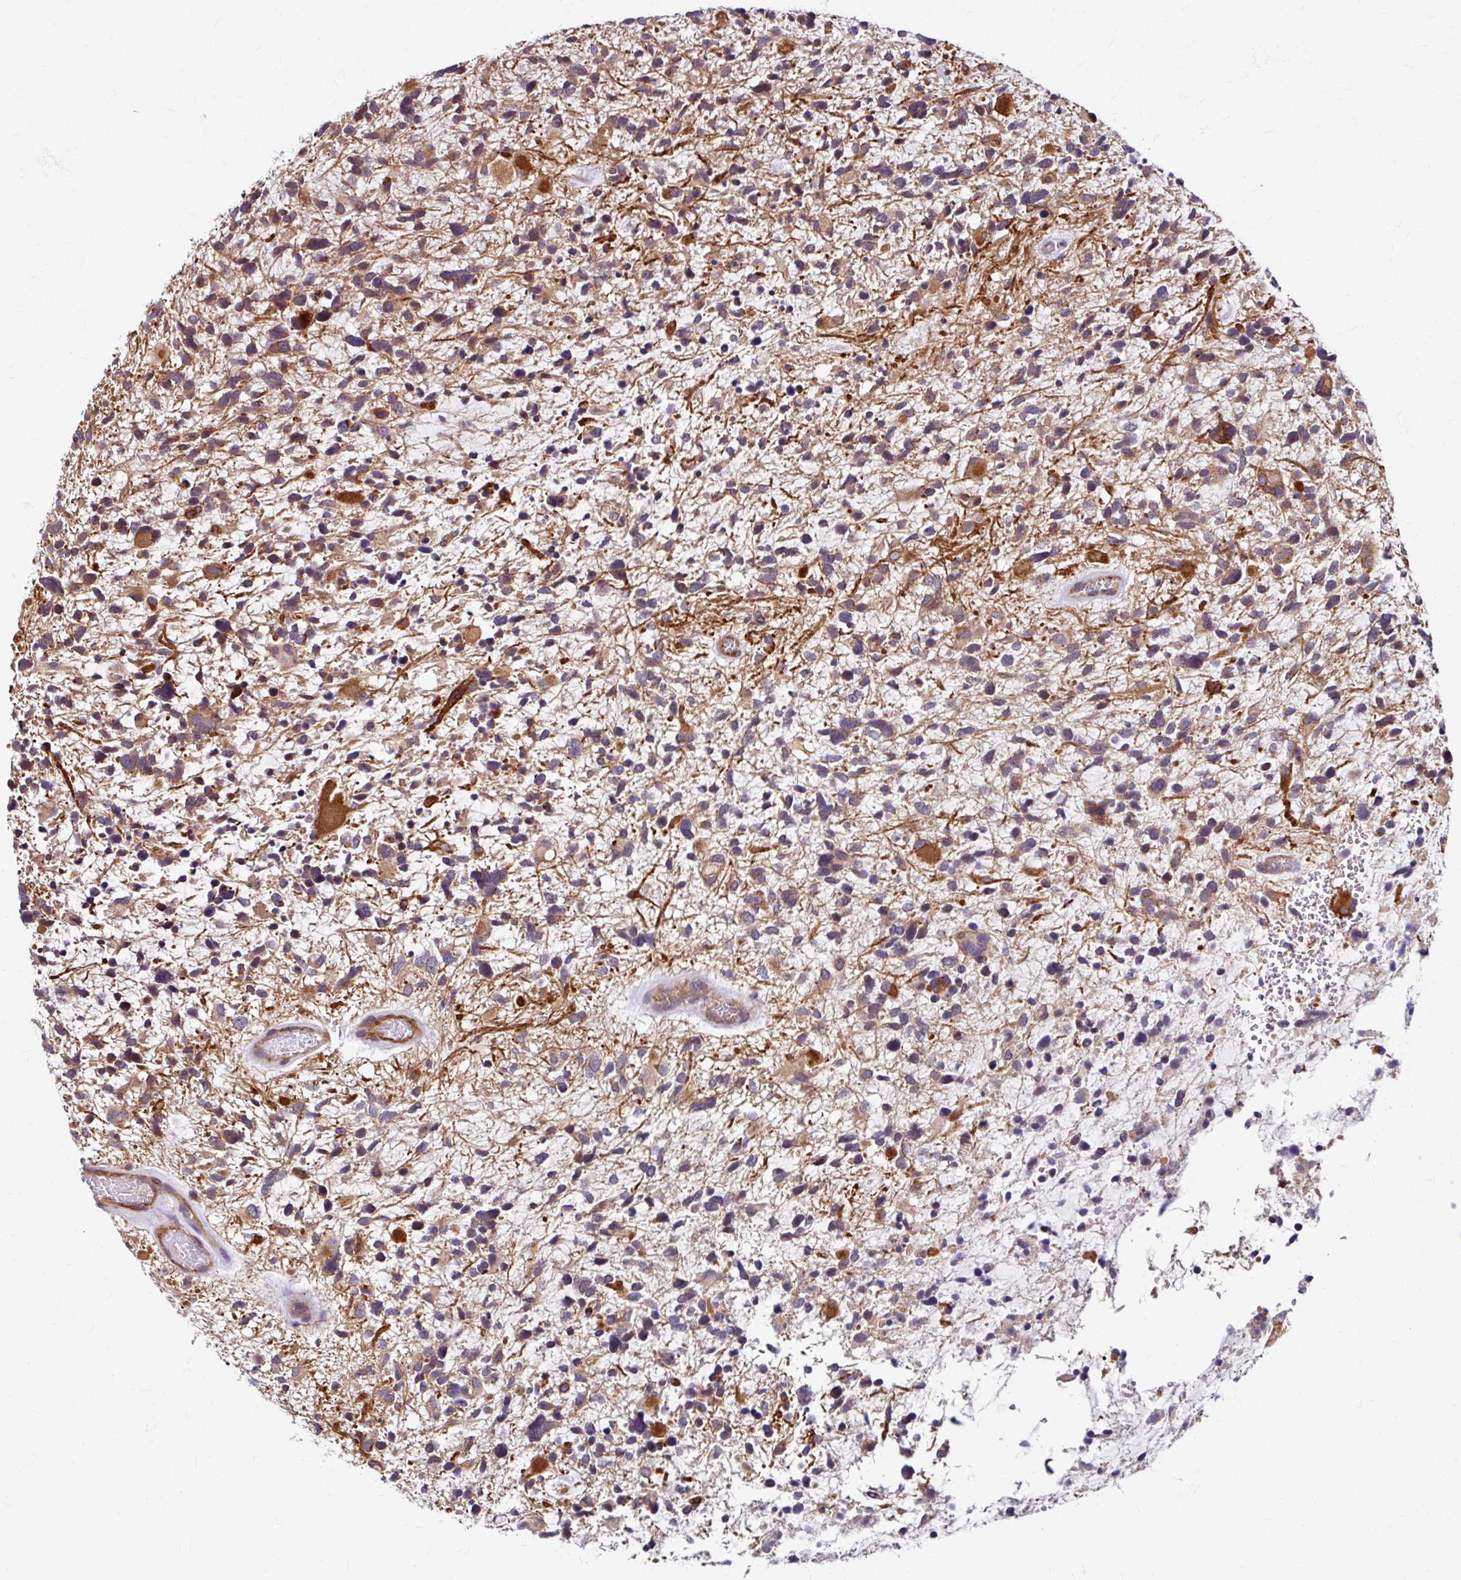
{"staining": {"intensity": "weak", "quantity": ">75%", "location": "cytoplasmic/membranous"}, "tissue": "glioma", "cell_type": "Tumor cells", "image_type": "cancer", "snomed": [{"axis": "morphology", "description": "Glioma, malignant, High grade"}, {"axis": "topography", "description": "Brain"}], "caption": "Protein expression analysis of human glioma reveals weak cytoplasmic/membranous positivity in about >75% of tumor cells.", "gene": "DAAM2", "patient": {"sex": "female", "age": 11}}